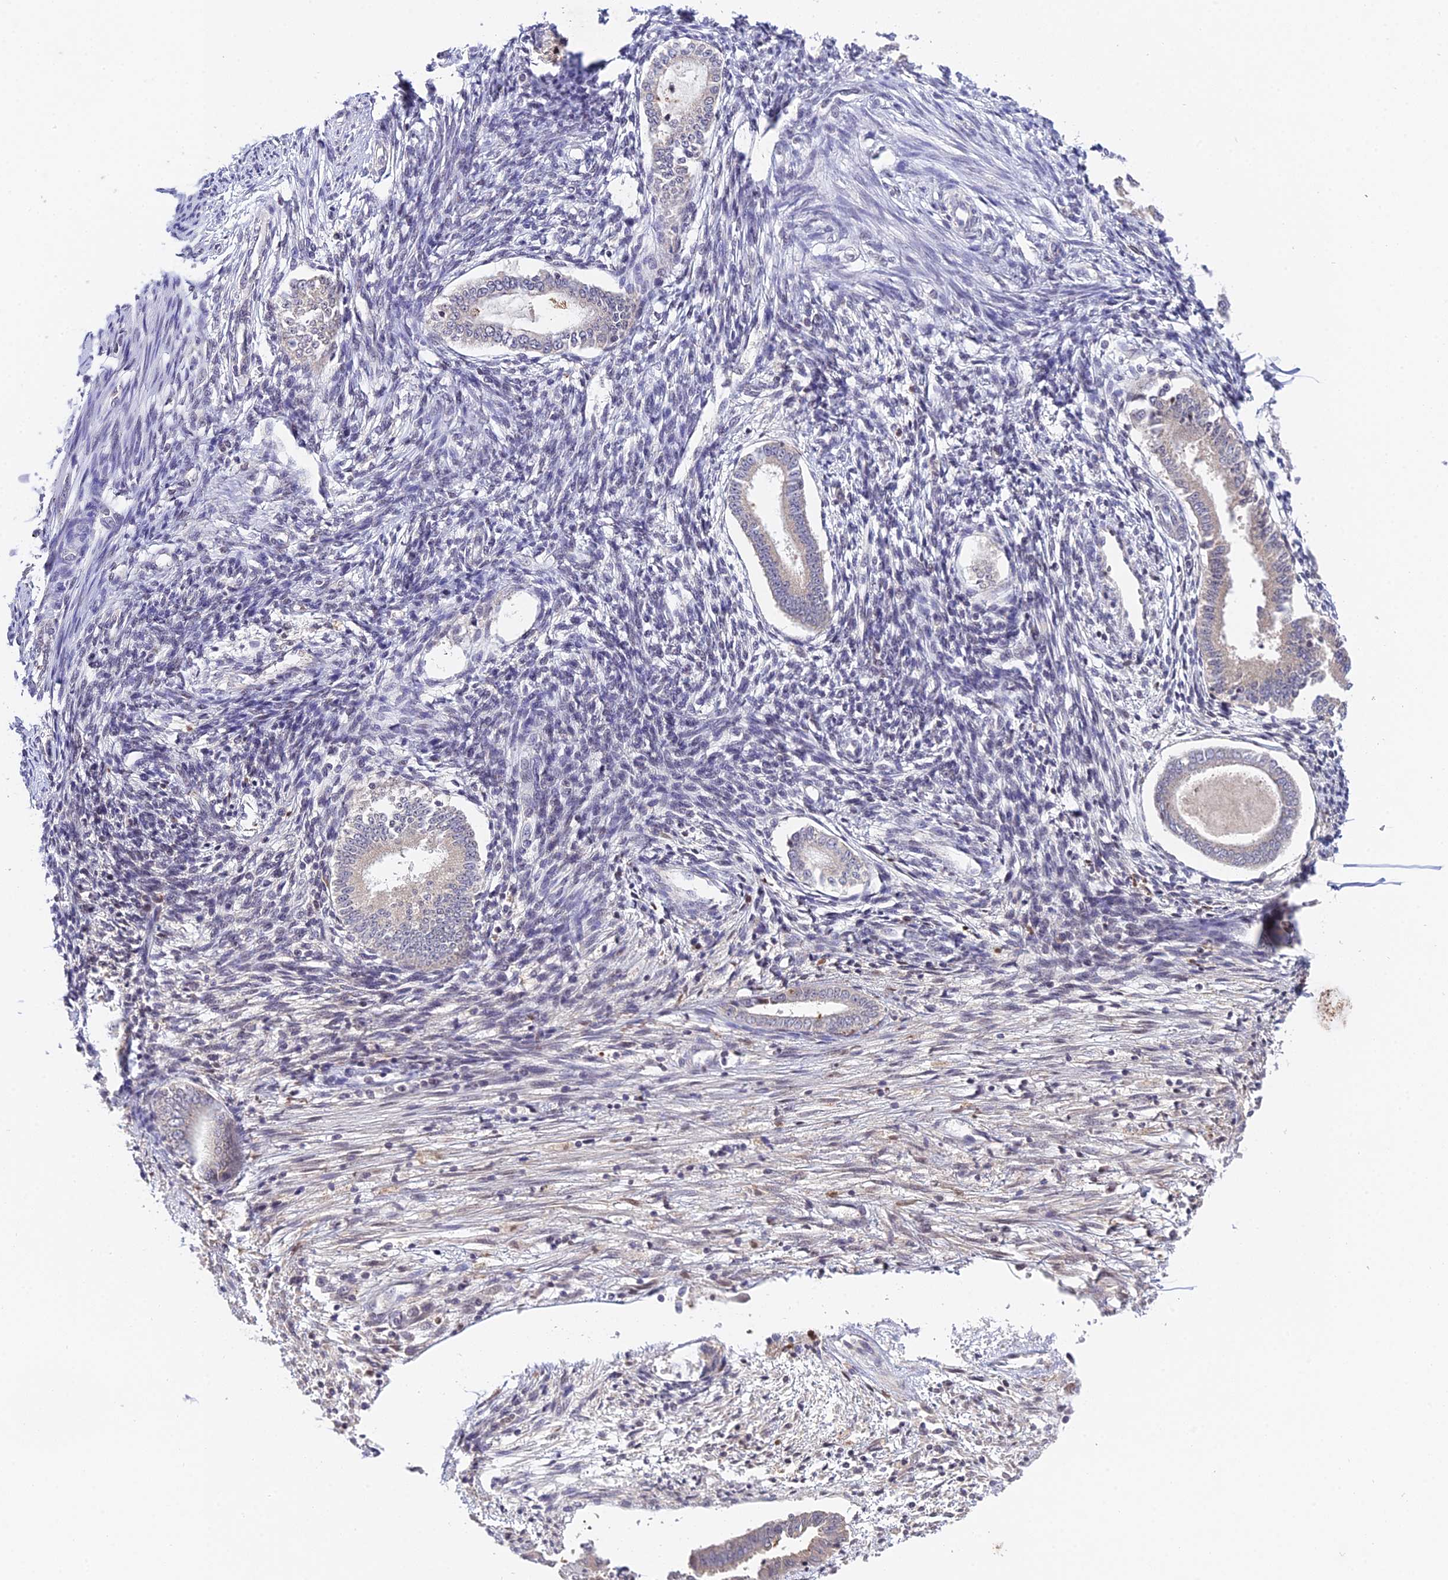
{"staining": {"intensity": "negative", "quantity": "none", "location": "none"}, "tissue": "endometrium", "cell_type": "Cells in endometrial stroma", "image_type": "normal", "snomed": [{"axis": "morphology", "description": "Normal tissue, NOS"}, {"axis": "topography", "description": "Endometrium"}], "caption": "The immunohistochemistry (IHC) micrograph has no significant positivity in cells in endometrial stroma of endometrium.", "gene": "TEKT1", "patient": {"sex": "female", "age": 56}}